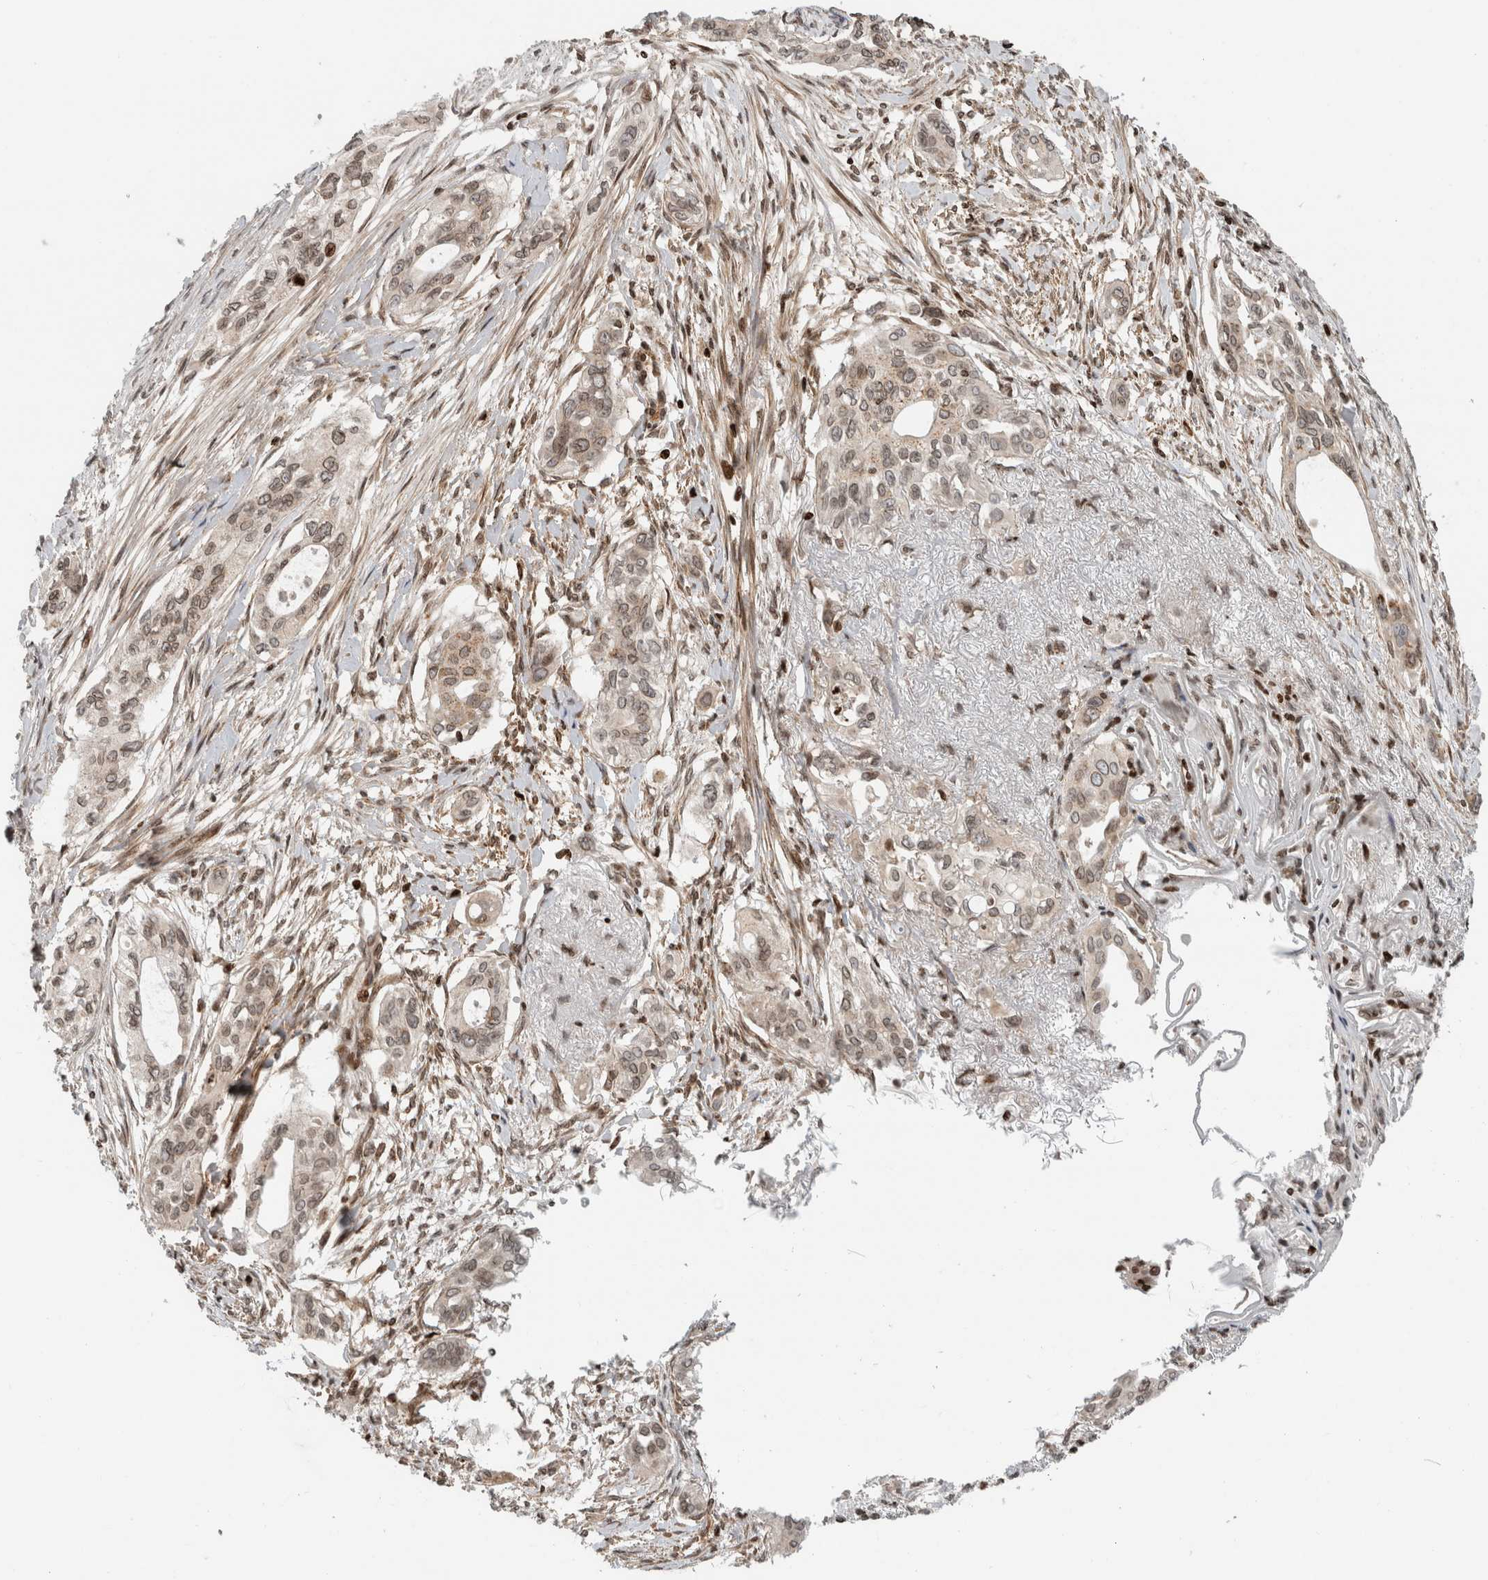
{"staining": {"intensity": "weak", "quantity": "25%-75%", "location": "cytoplasmic/membranous,nuclear"}, "tissue": "pancreatic cancer", "cell_type": "Tumor cells", "image_type": "cancer", "snomed": [{"axis": "morphology", "description": "Adenocarcinoma, NOS"}, {"axis": "topography", "description": "Pancreas"}], "caption": "Weak cytoplasmic/membranous and nuclear staining is present in about 25%-75% of tumor cells in pancreatic cancer.", "gene": "GINS4", "patient": {"sex": "female", "age": 60}}